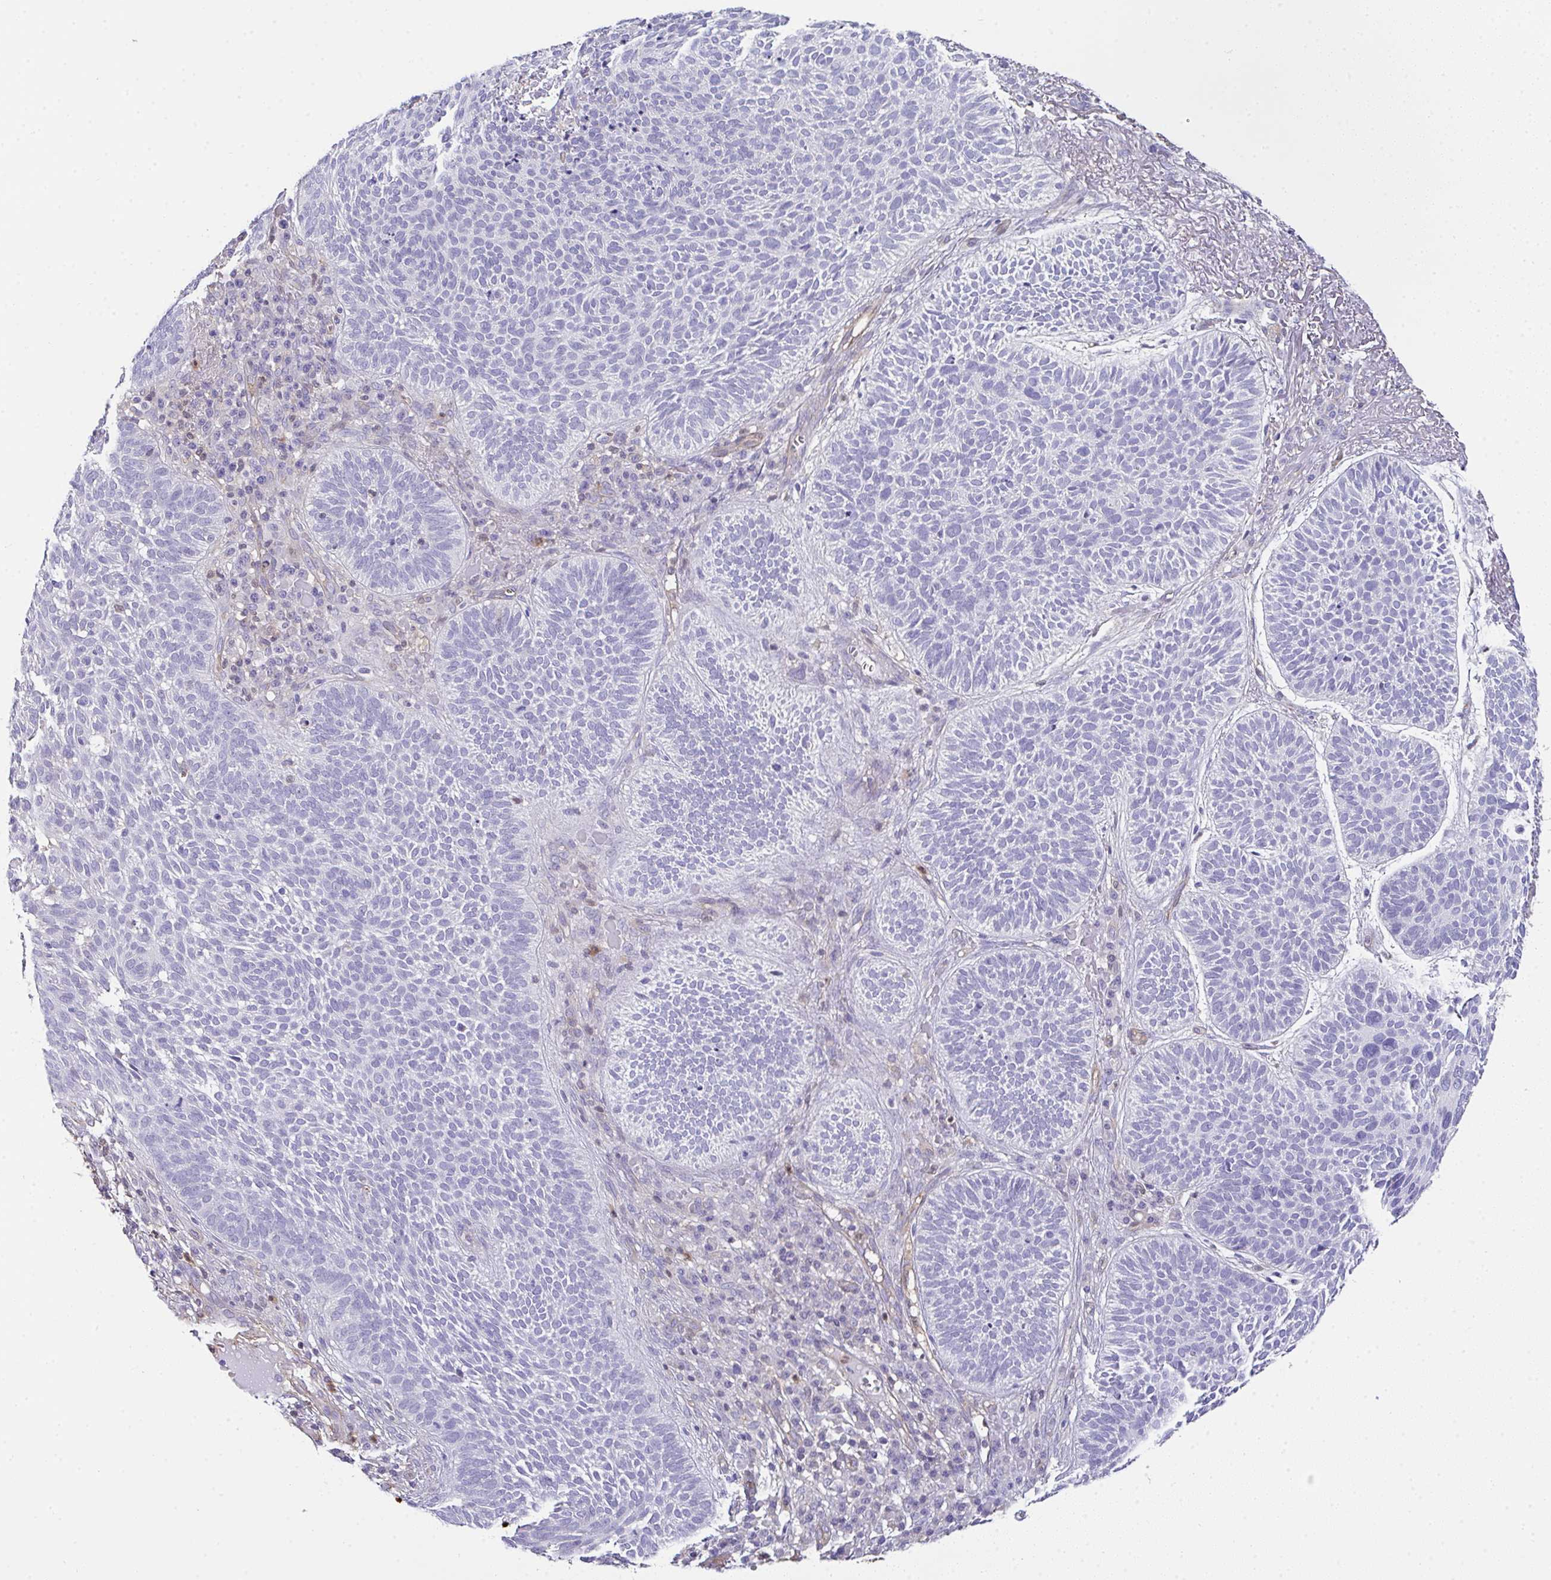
{"staining": {"intensity": "negative", "quantity": "none", "location": "none"}, "tissue": "skin cancer", "cell_type": "Tumor cells", "image_type": "cancer", "snomed": [{"axis": "morphology", "description": "Basal cell carcinoma"}, {"axis": "topography", "description": "Skin"}, {"axis": "topography", "description": "Skin of face"}], "caption": "Skin cancer (basal cell carcinoma) stained for a protein using immunohistochemistry demonstrates no positivity tumor cells.", "gene": "TNFAIP8", "patient": {"sex": "female", "age": 82}}